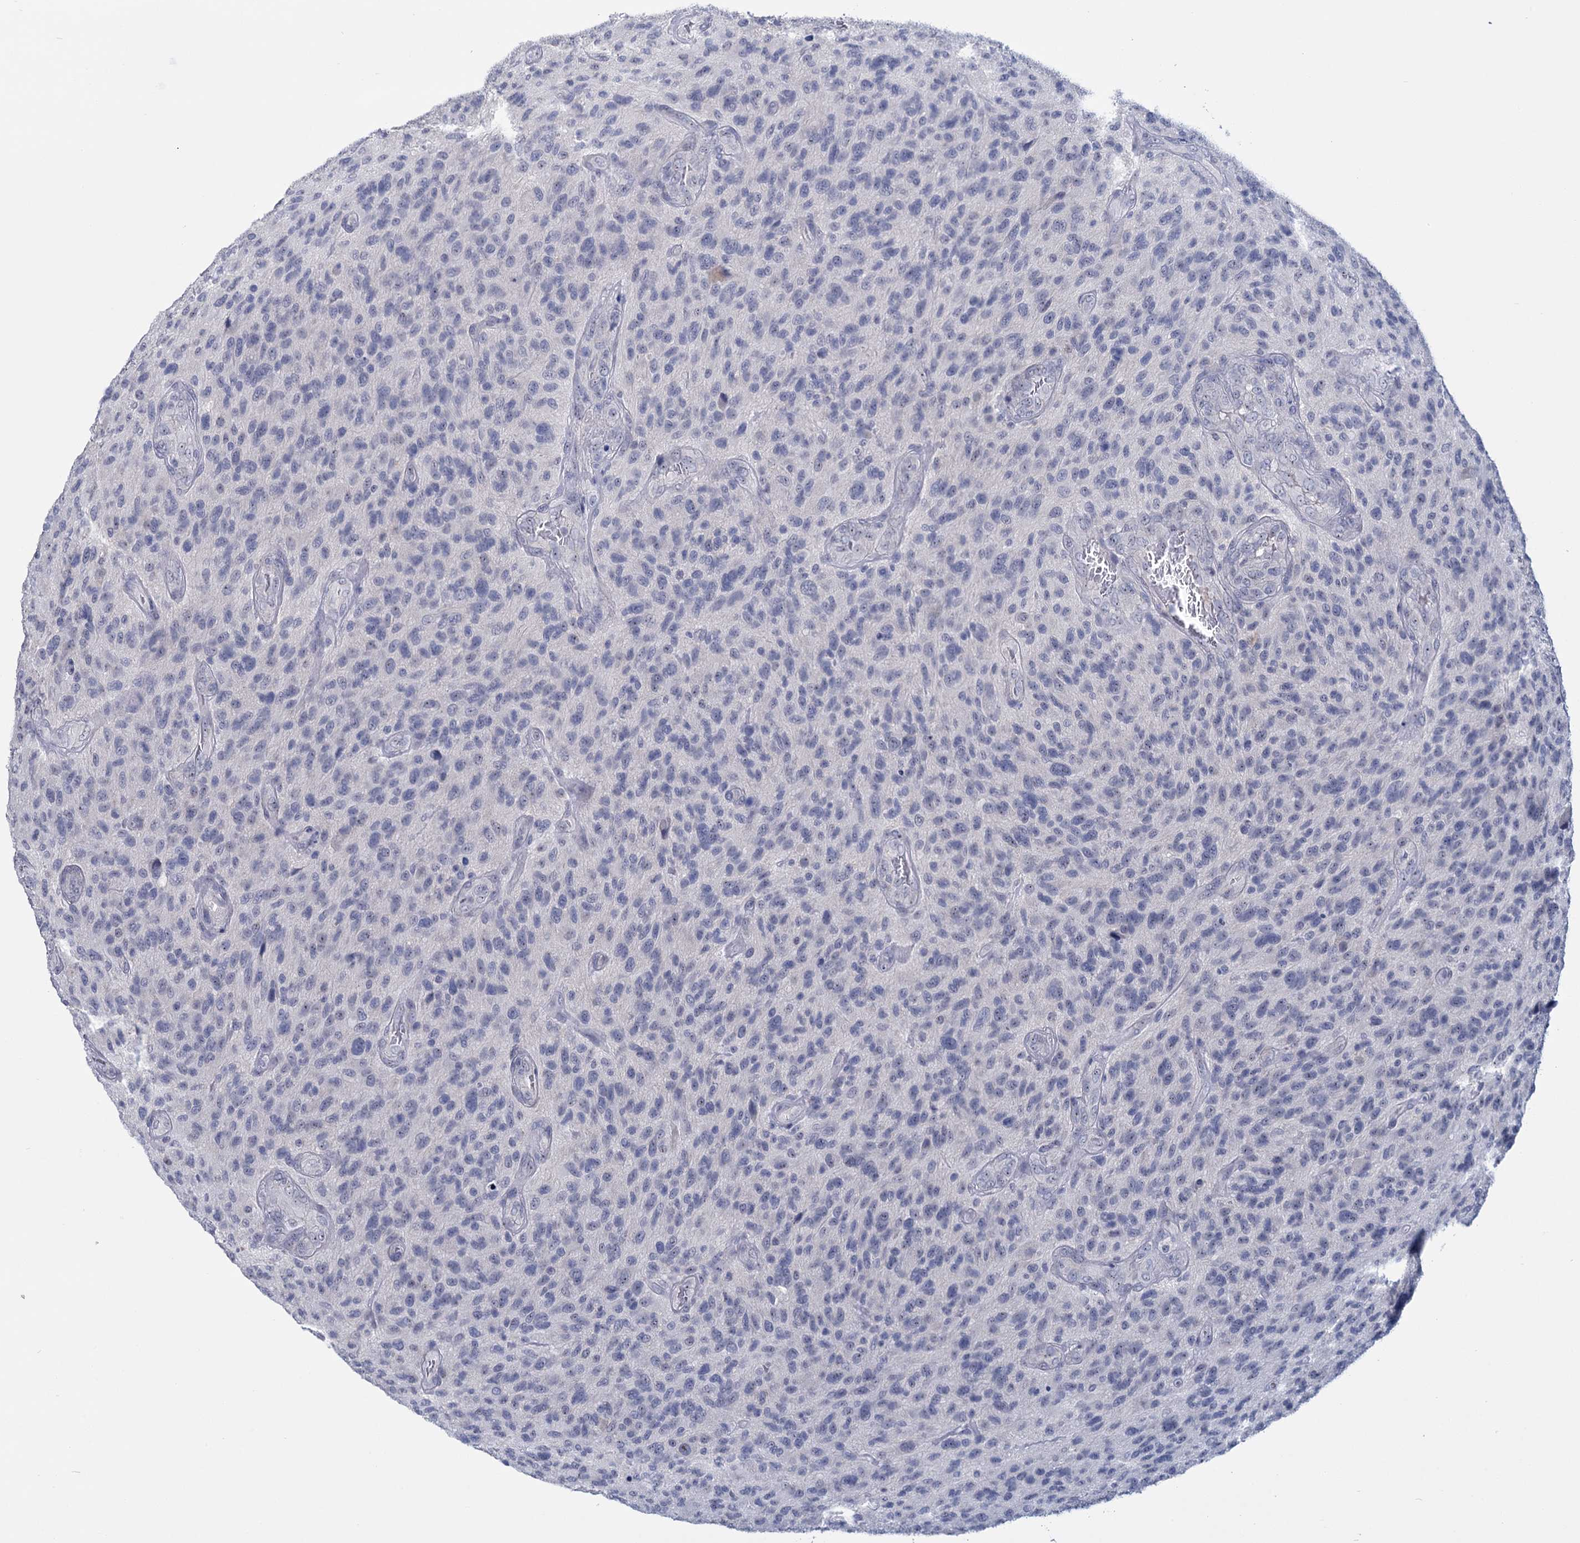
{"staining": {"intensity": "negative", "quantity": "none", "location": "none"}, "tissue": "glioma", "cell_type": "Tumor cells", "image_type": "cancer", "snomed": [{"axis": "morphology", "description": "Glioma, malignant, High grade"}, {"axis": "topography", "description": "Brain"}], "caption": "DAB immunohistochemical staining of glioma demonstrates no significant expression in tumor cells. The staining is performed using DAB (3,3'-diaminobenzidine) brown chromogen with nuclei counter-stained in using hematoxylin.", "gene": "SFN", "patient": {"sex": "male", "age": 47}}